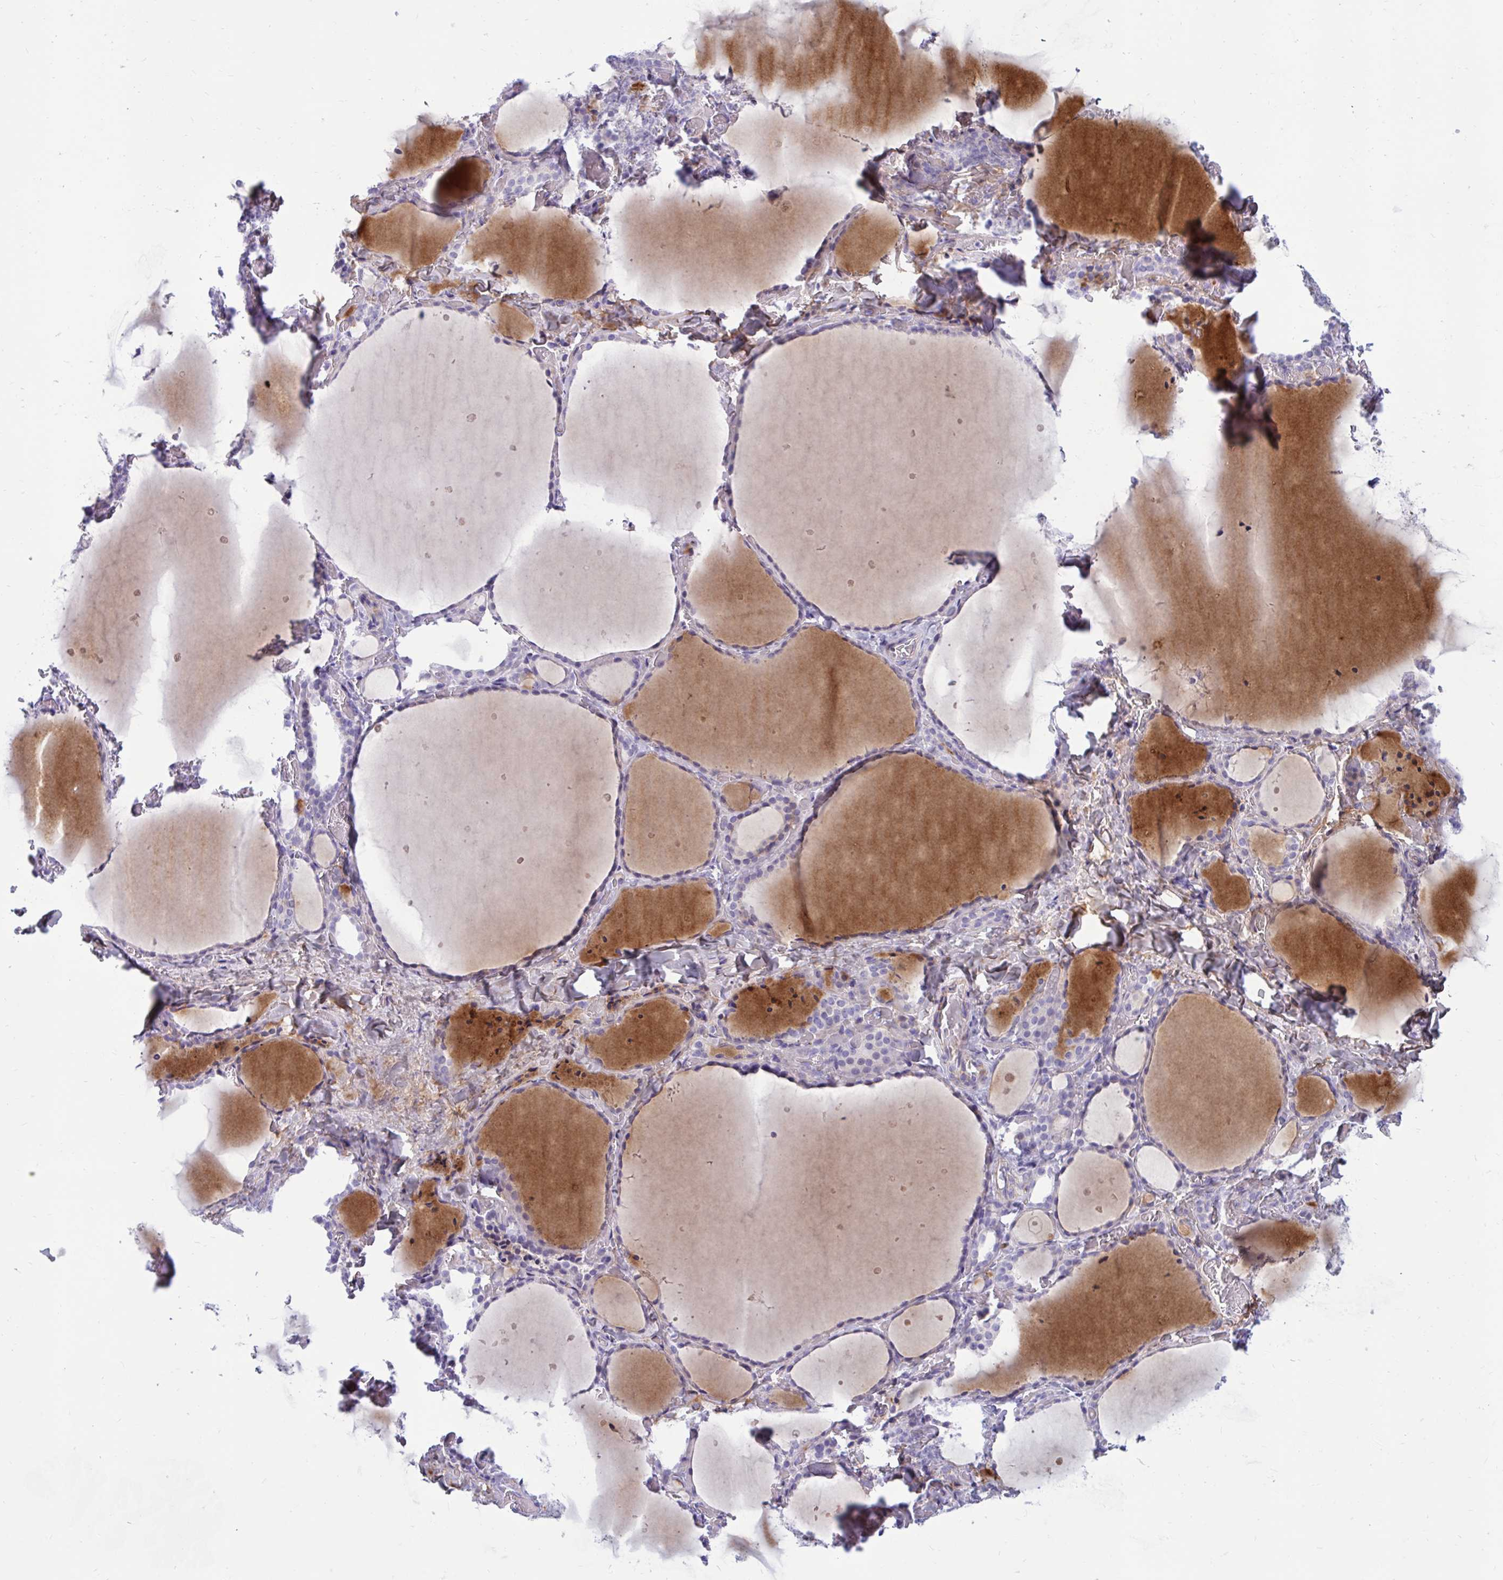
{"staining": {"intensity": "moderate", "quantity": "<25%", "location": "cytoplasmic/membranous"}, "tissue": "thyroid gland", "cell_type": "Glandular cells", "image_type": "normal", "snomed": [{"axis": "morphology", "description": "Normal tissue, NOS"}, {"axis": "topography", "description": "Thyroid gland"}], "caption": "Immunohistochemical staining of unremarkable thyroid gland displays <25% levels of moderate cytoplasmic/membranous protein expression in about <25% of glandular cells.", "gene": "FAM219B", "patient": {"sex": "female", "age": 36}}